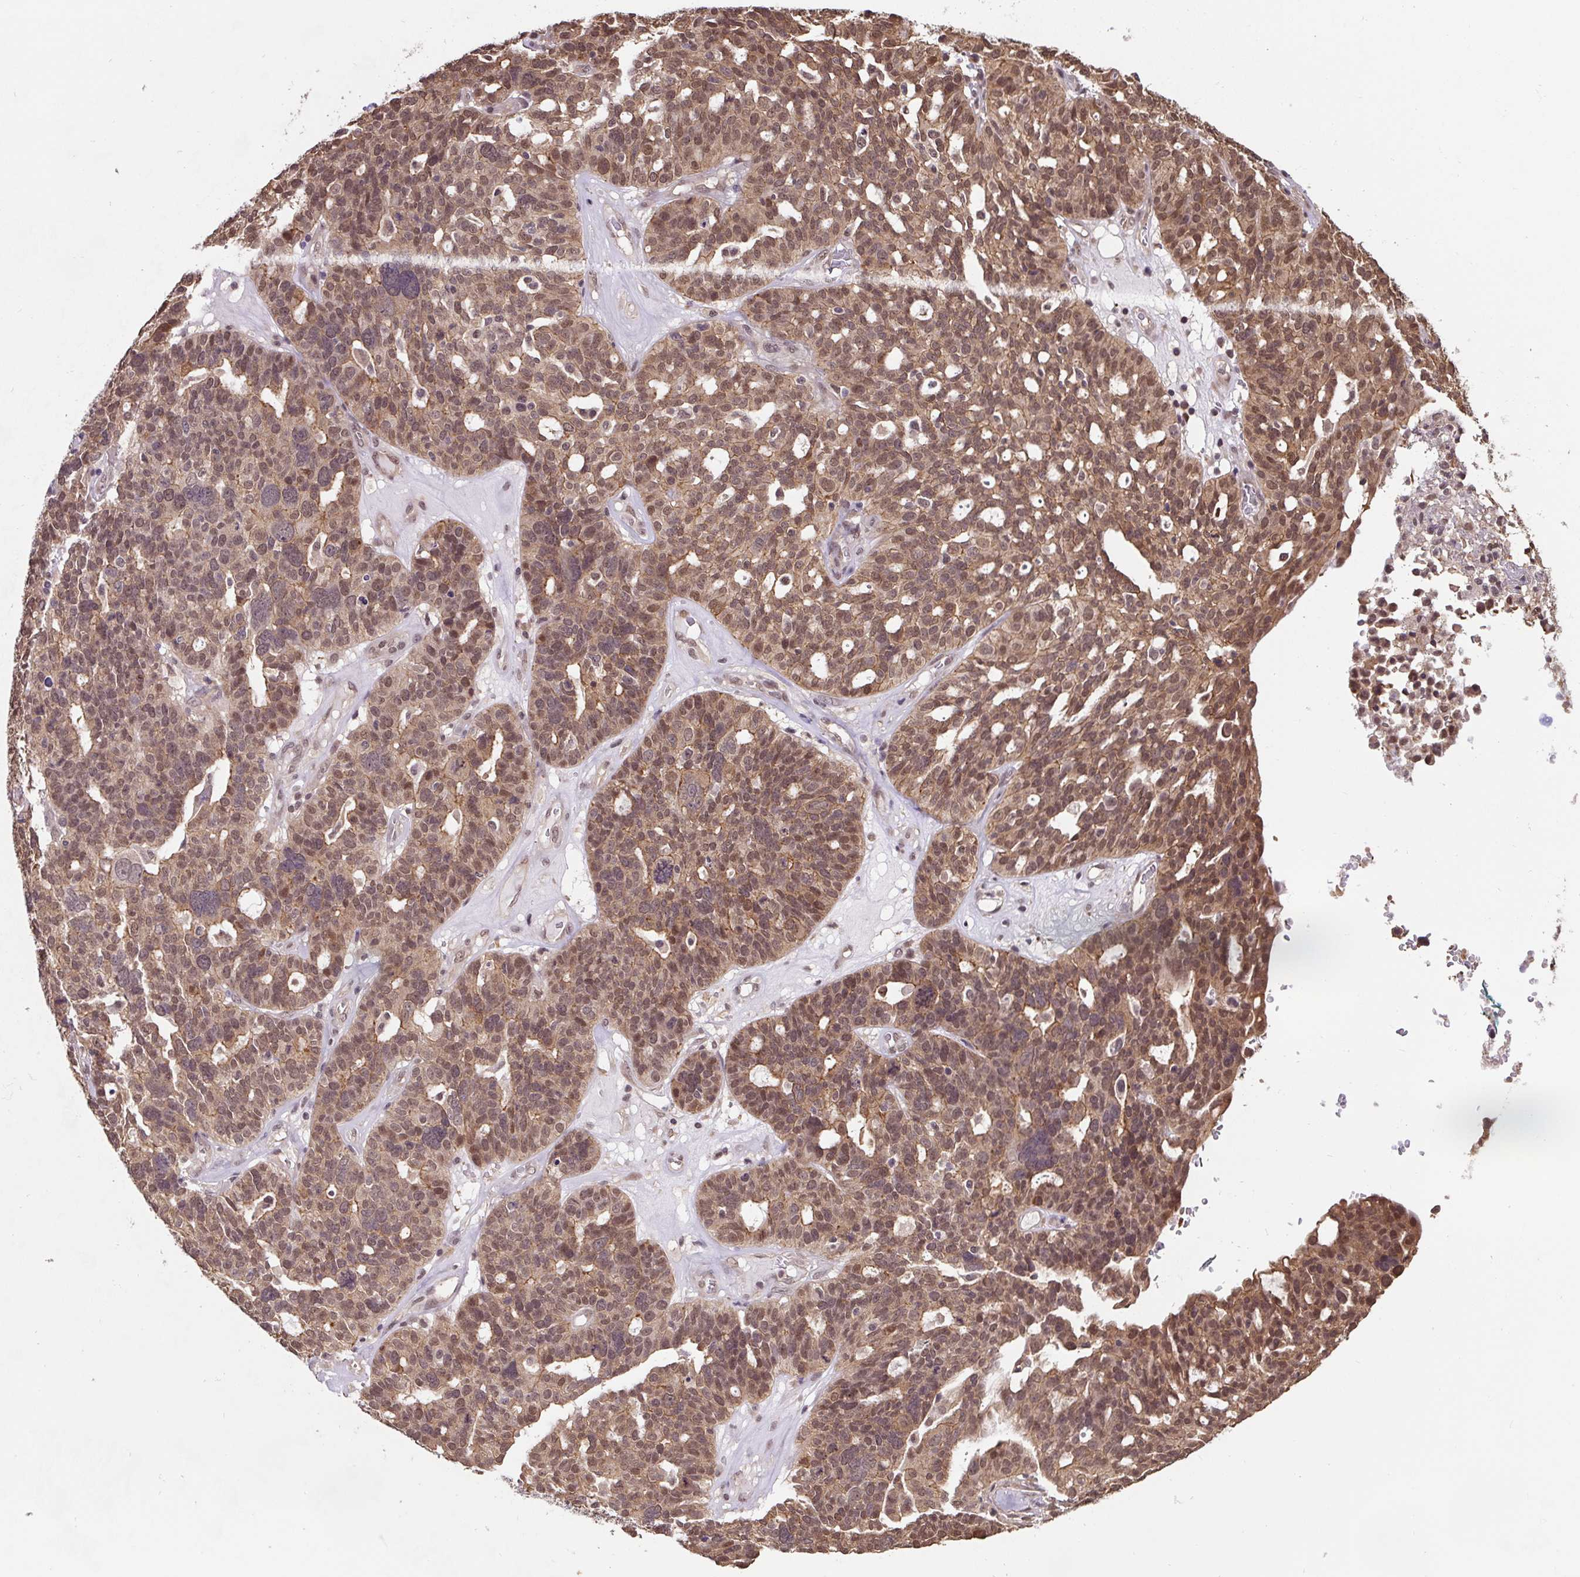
{"staining": {"intensity": "moderate", "quantity": ">75%", "location": "nuclear"}, "tissue": "ovarian cancer", "cell_type": "Tumor cells", "image_type": "cancer", "snomed": [{"axis": "morphology", "description": "Cystadenocarcinoma, serous, NOS"}, {"axis": "topography", "description": "Ovary"}], "caption": "Human serous cystadenocarcinoma (ovarian) stained with a protein marker demonstrates moderate staining in tumor cells.", "gene": "ST13", "patient": {"sex": "female", "age": 59}}